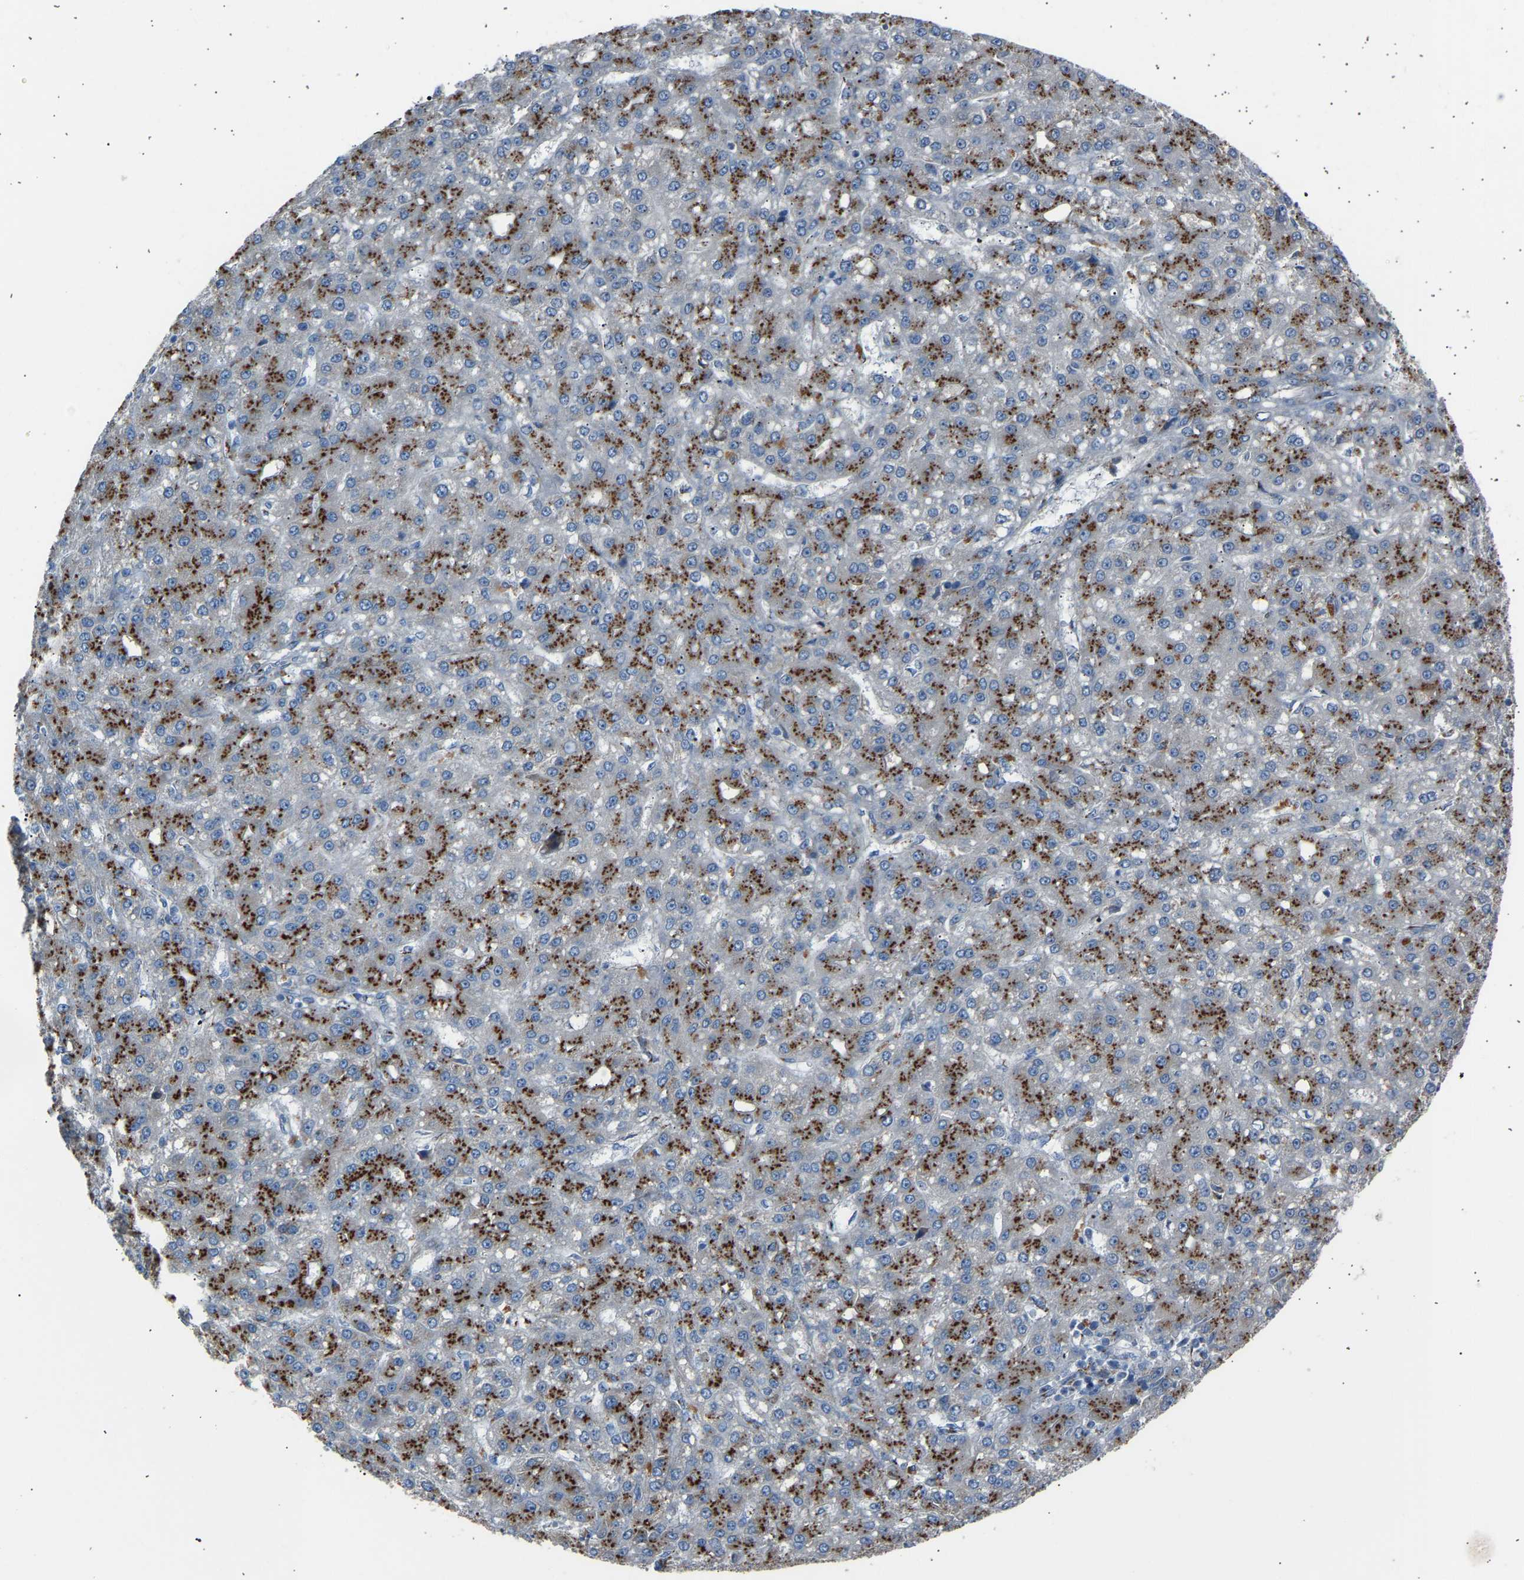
{"staining": {"intensity": "strong", "quantity": ">75%", "location": "cytoplasmic/membranous"}, "tissue": "liver cancer", "cell_type": "Tumor cells", "image_type": "cancer", "snomed": [{"axis": "morphology", "description": "Carcinoma, Hepatocellular, NOS"}, {"axis": "topography", "description": "Liver"}], "caption": "Liver hepatocellular carcinoma was stained to show a protein in brown. There is high levels of strong cytoplasmic/membranous positivity in about >75% of tumor cells.", "gene": "CYREN", "patient": {"sex": "male", "age": 67}}